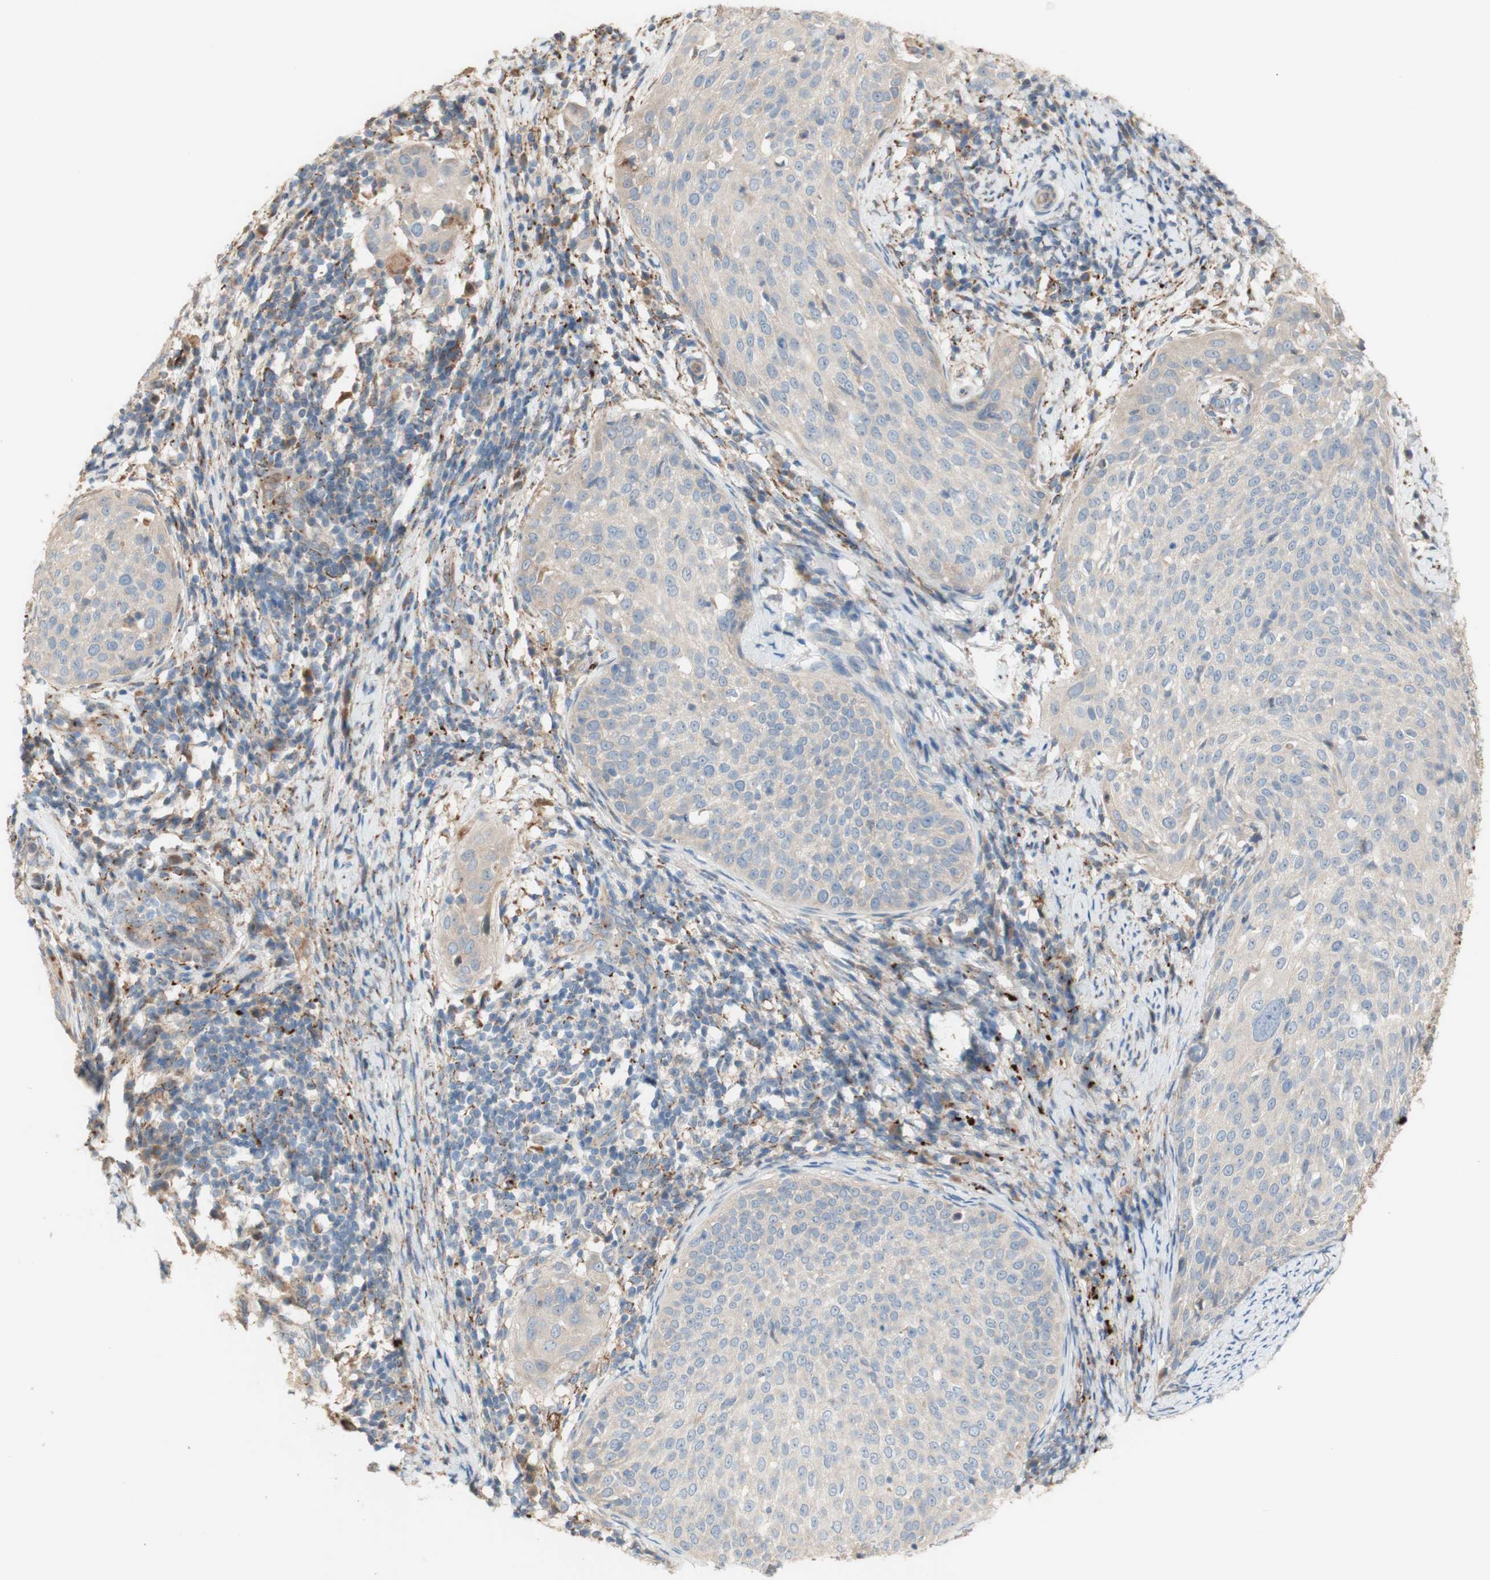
{"staining": {"intensity": "negative", "quantity": "none", "location": "none"}, "tissue": "cervical cancer", "cell_type": "Tumor cells", "image_type": "cancer", "snomed": [{"axis": "morphology", "description": "Squamous cell carcinoma, NOS"}, {"axis": "topography", "description": "Cervix"}], "caption": "Immunohistochemical staining of cervical cancer exhibits no significant staining in tumor cells.", "gene": "PTPN21", "patient": {"sex": "female", "age": 51}}